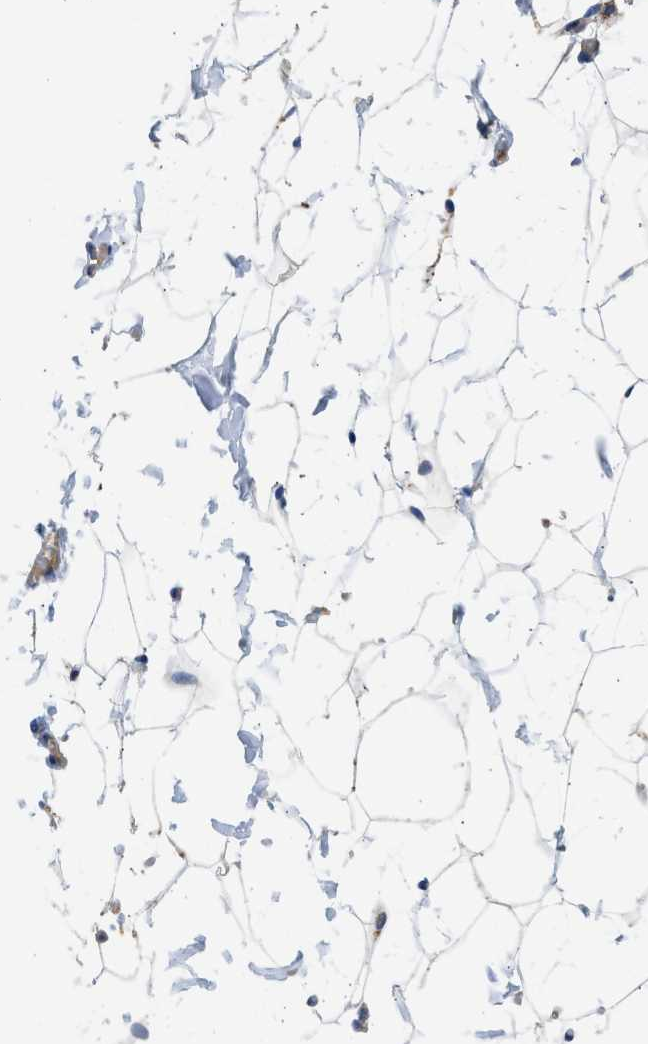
{"staining": {"intensity": "negative", "quantity": "none", "location": "none"}, "tissue": "adipose tissue", "cell_type": "Adipocytes", "image_type": "normal", "snomed": [{"axis": "morphology", "description": "Normal tissue, NOS"}, {"axis": "topography", "description": "Breast"}, {"axis": "topography", "description": "Soft tissue"}], "caption": "Immunohistochemical staining of unremarkable adipose tissue demonstrates no significant staining in adipocytes.", "gene": "CSRNP2", "patient": {"sex": "female", "age": 75}}